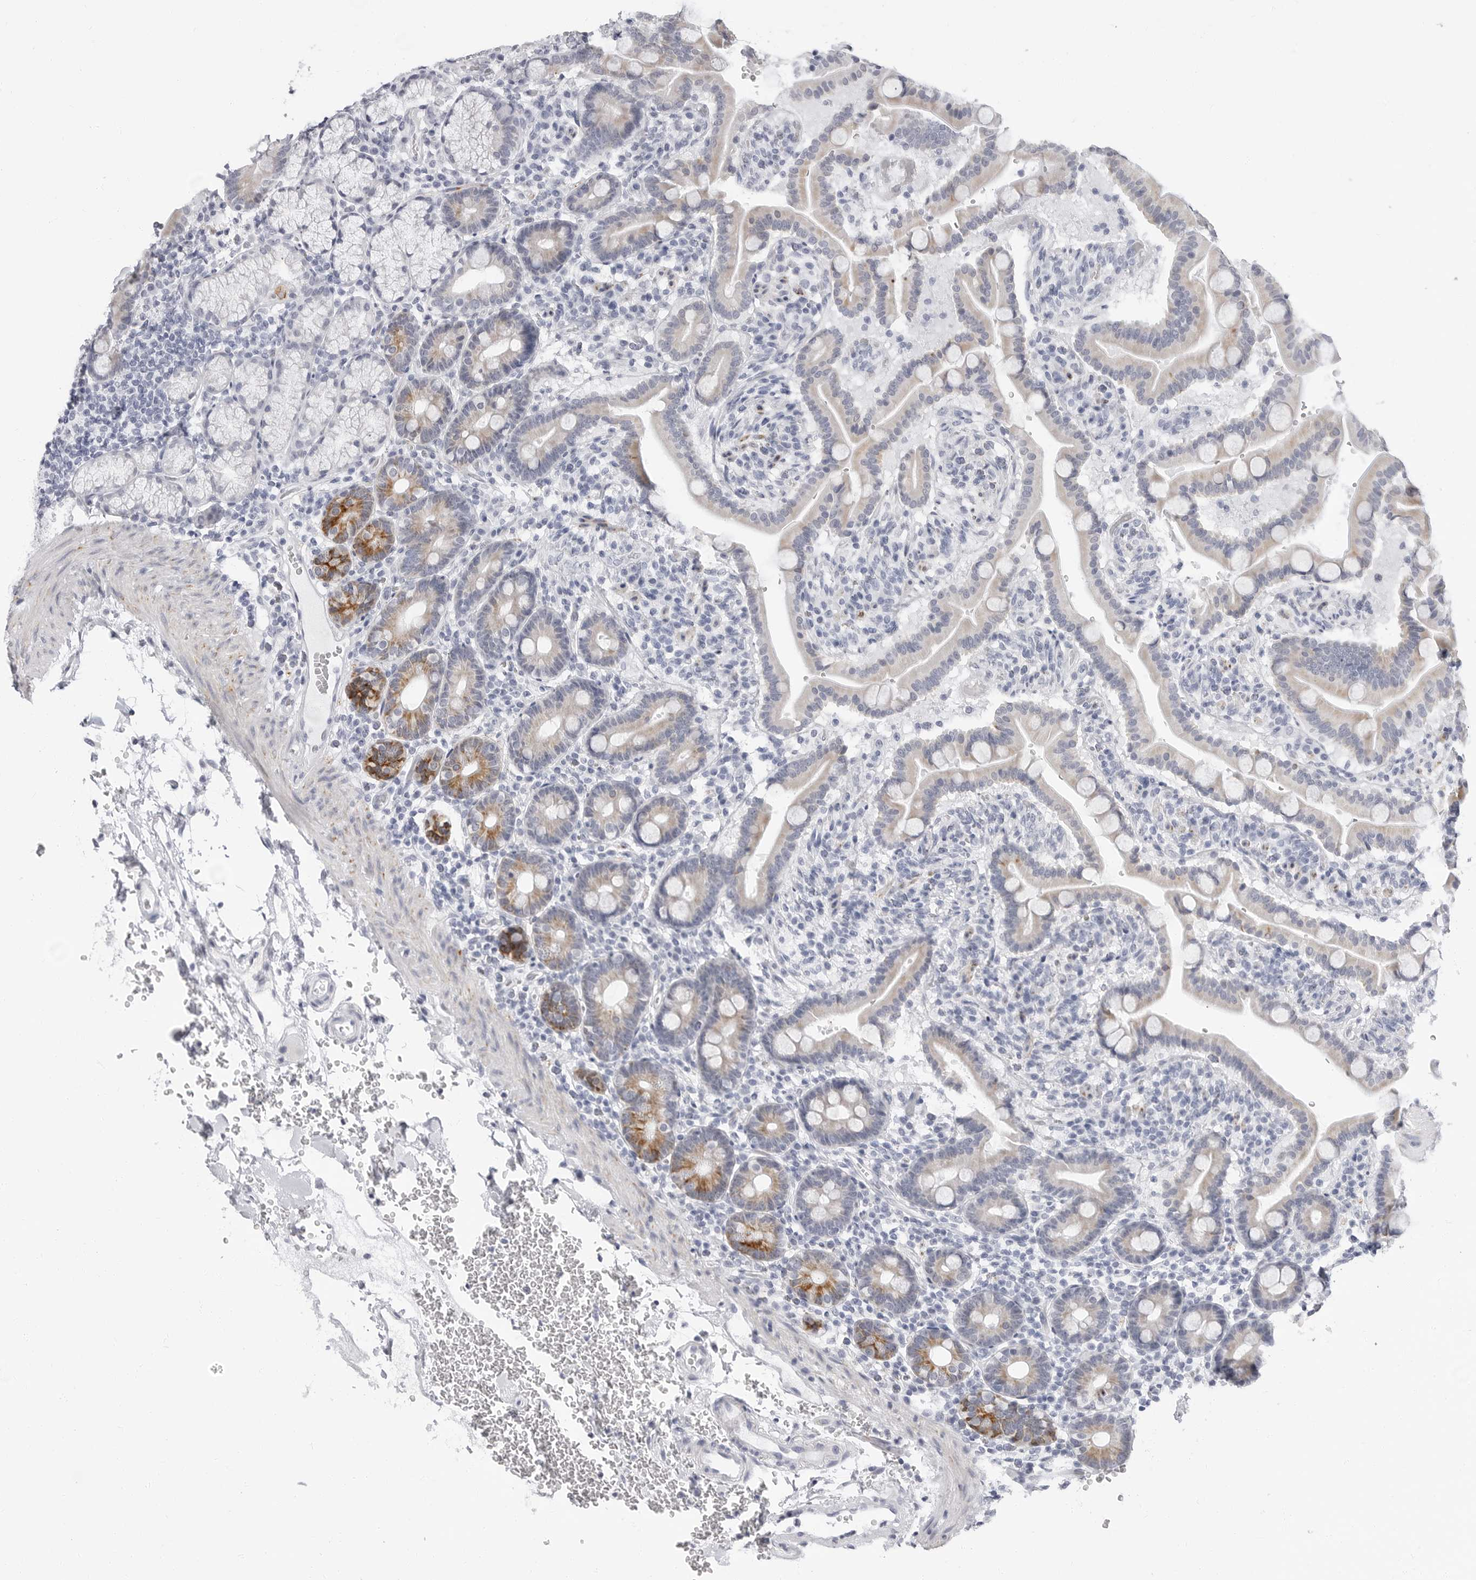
{"staining": {"intensity": "moderate", "quantity": "<25%", "location": "cytoplasmic/membranous"}, "tissue": "duodenum", "cell_type": "Glandular cells", "image_type": "normal", "snomed": [{"axis": "morphology", "description": "Normal tissue, NOS"}, {"axis": "topography", "description": "Duodenum"}], "caption": "A brown stain labels moderate cytoplasmic/membranous staining of a protein in glandular cells of unremarkable human duodenum. (Stains: DAB (3,3'-diaminobenzidine) in brown, nuclei in blue, Microscopy: brightfield microscopy at high magnification).", "gene": "ERICH3", "patient": {"sex": "male", "age": 54}}